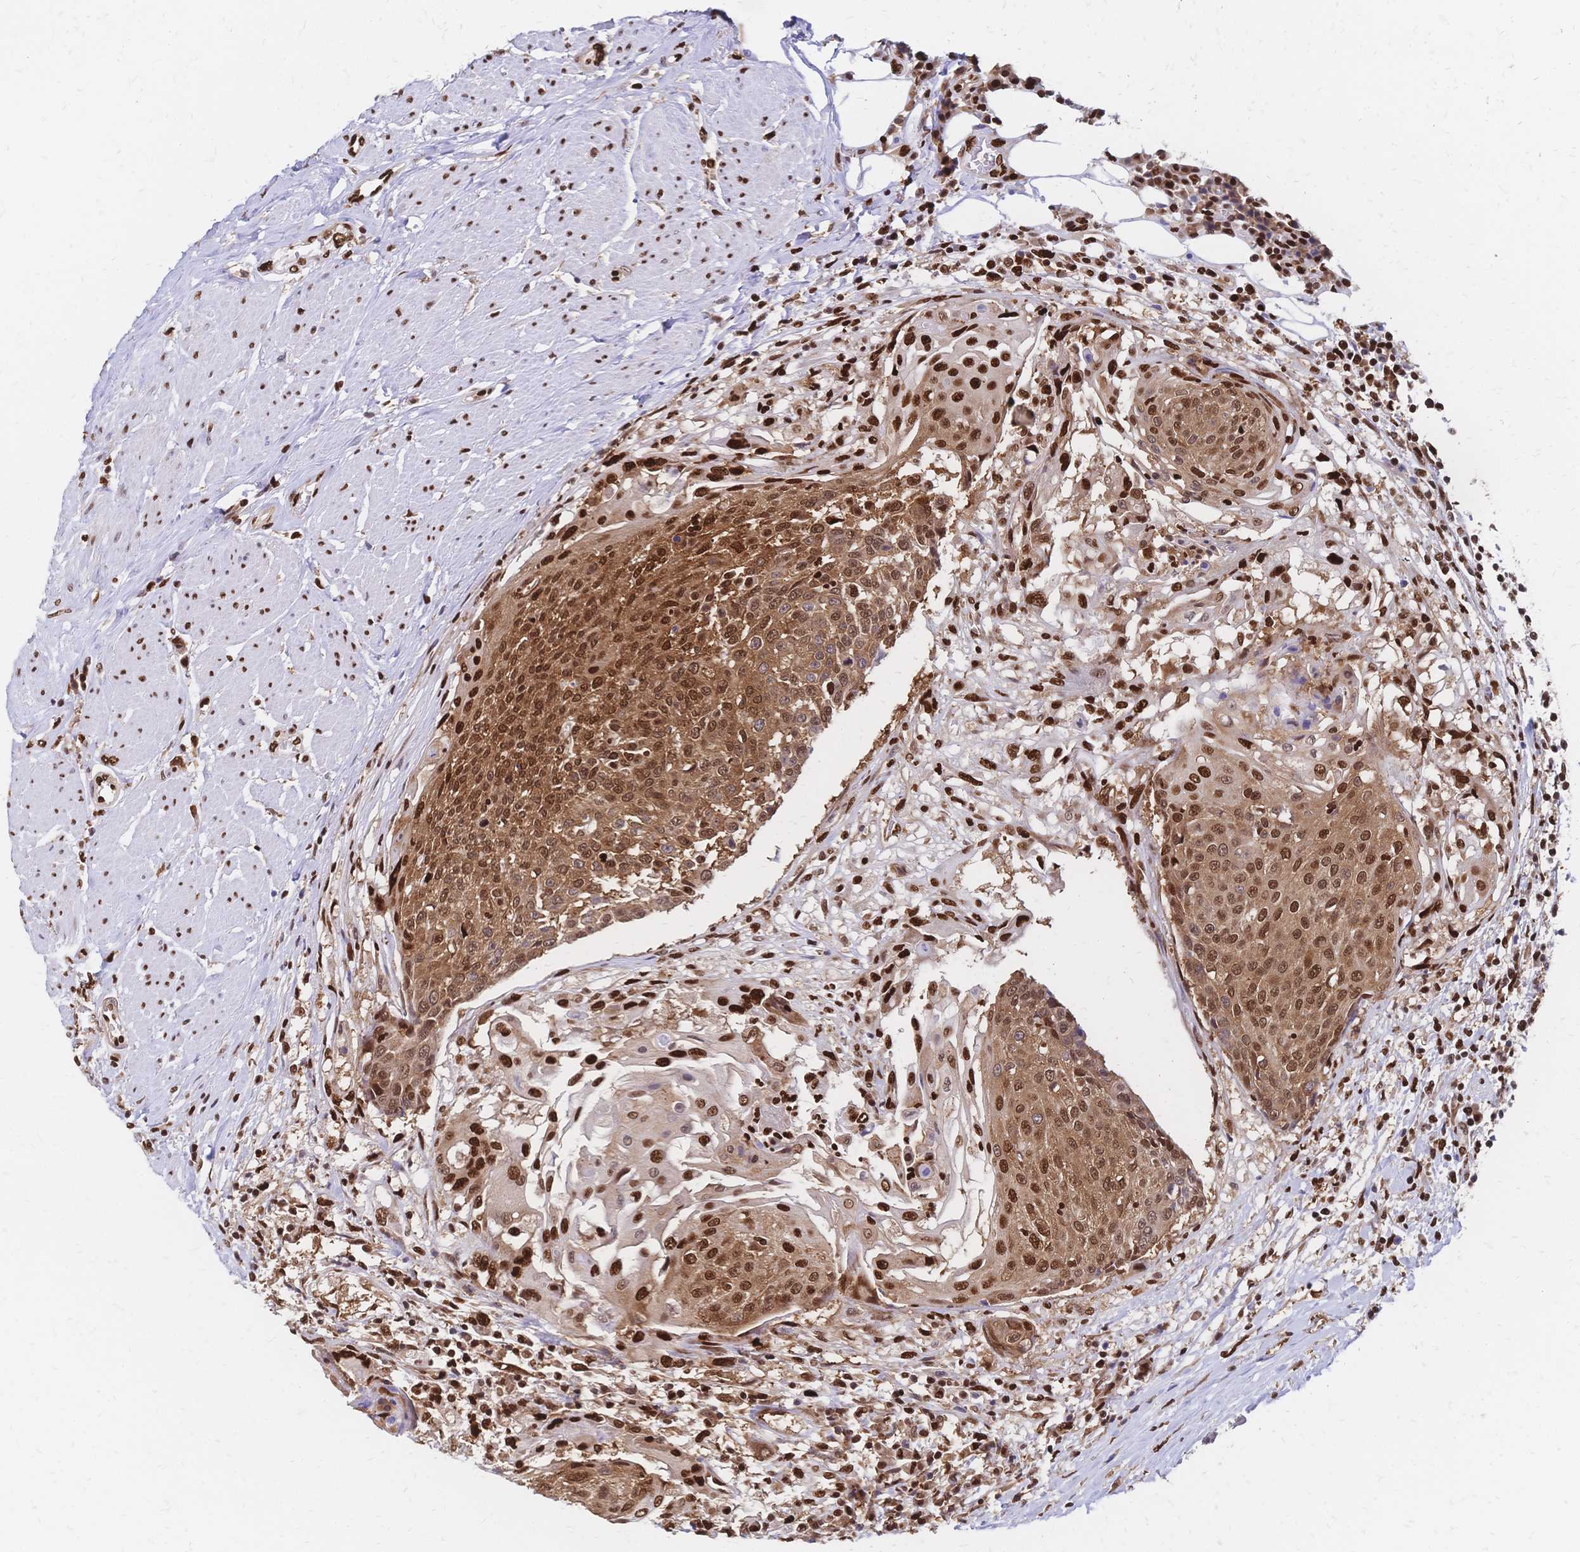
{"staining": {"intensity": "strong", "quantity": ">75%", "location": "cytoplasmic/membranous,nuclear"}, "tissue": "urothelial cancer", "cell_type": "Tumor cells", "image_type": "cancer", "snomed": [{"axis": "morphology", "description": "Urothelial carcinoma, High grade"}, {"axis": "topography", "description": "Urinary bladder"}], "caption": "Human urothelial cancer stained with a brown dye demonstrates strong cytoplasmic/membranous and nuclear positive expression in about >75% of tumor cells.", "gene": "HDGF", "patient": {"sex": "female", "age": 63}}